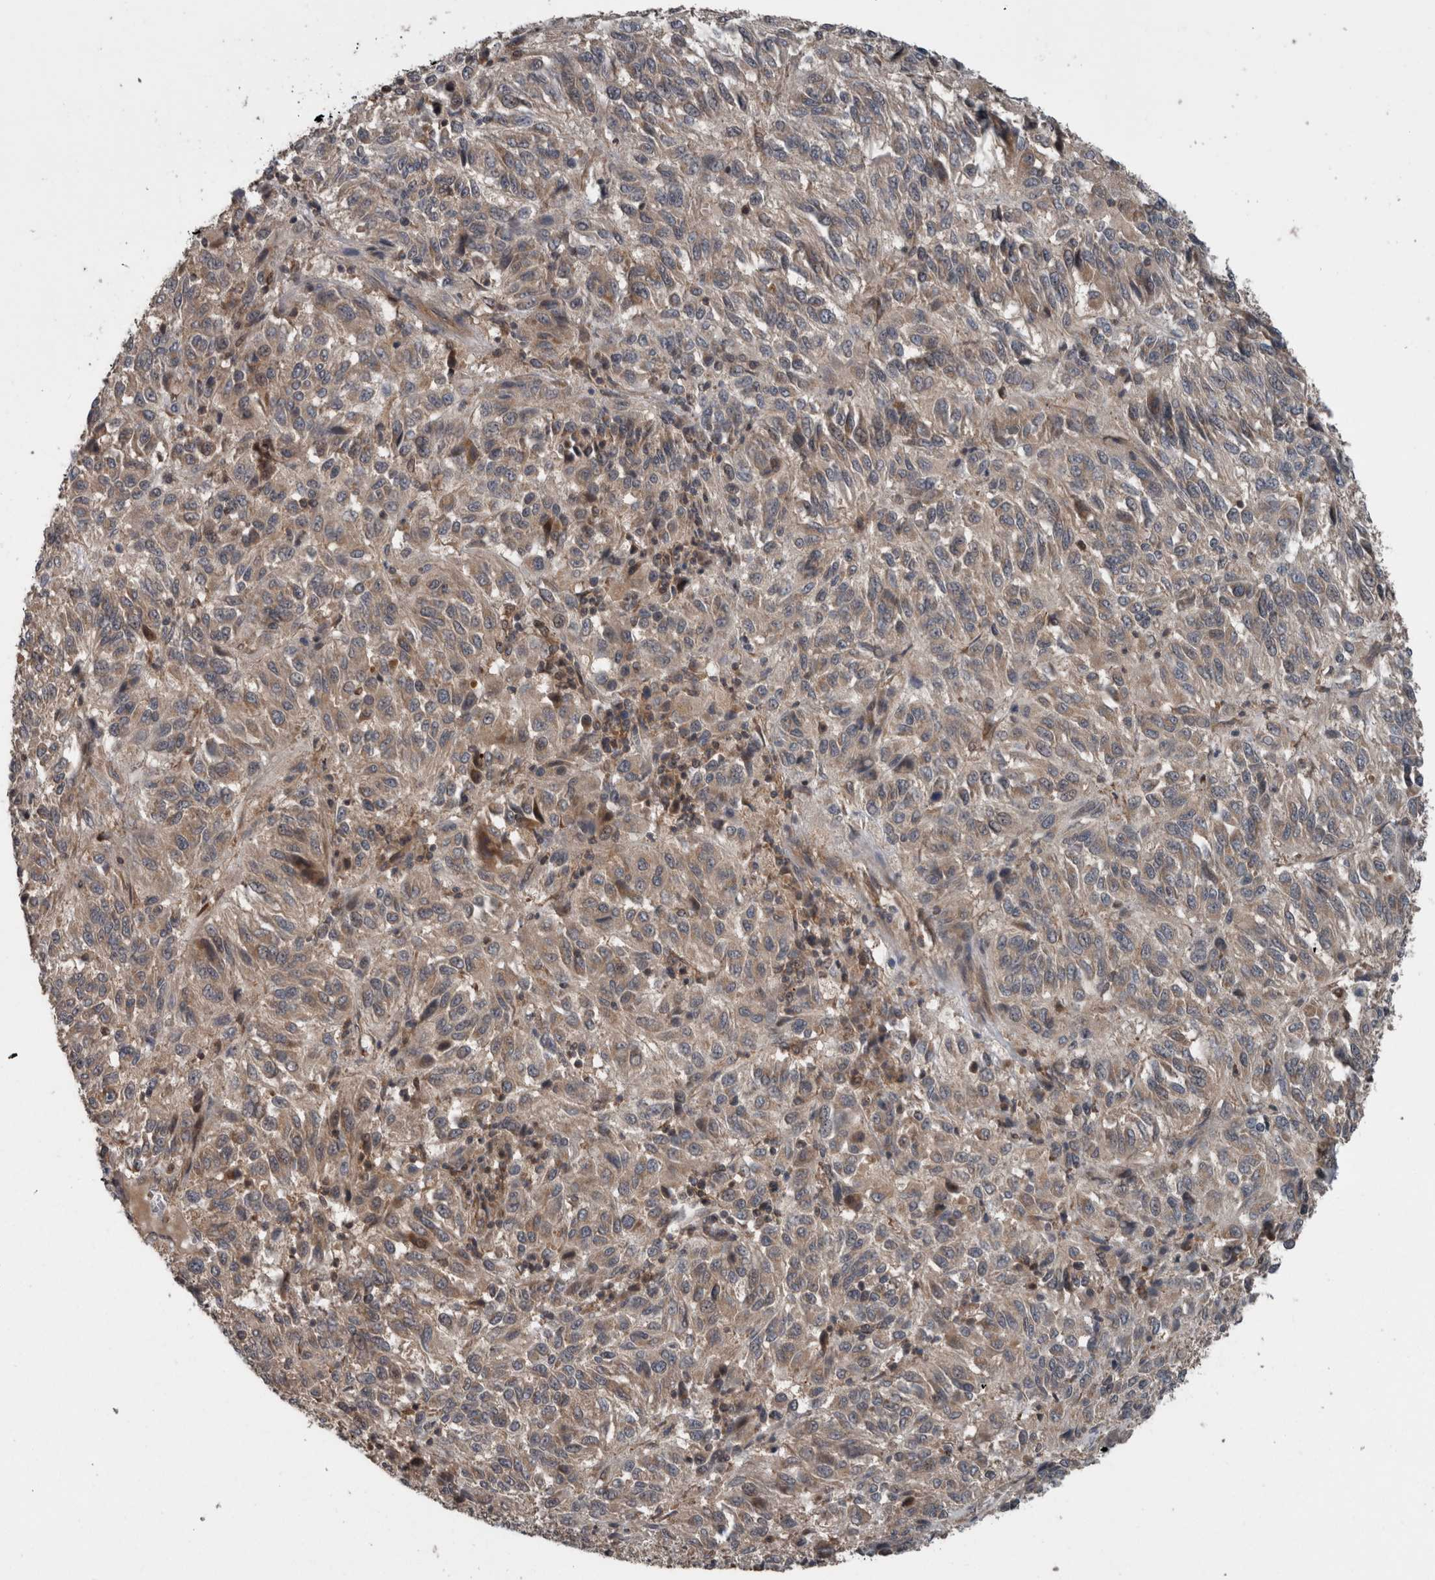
{"staining": {"intensity": "weak", "quantity": "25%-75%", "location": "cytoplasmic/membranous"}, "tissue": "melanoma", "cell_type": "Tumor cells", "image_type": "cancer", "snomed": [{"axis": "morphology", "description": "Malignant melanoma, Metastatic site"}, {"axis": "topography", "description": "Lung"}], "caption": "Tumor cells show low levels of weak cytoplasmic/membranous staining in approximately 25%-75% of cells in human malignant melanoma (metastatic site).", "gene": "RIOK3", "patient": {"sex": "male", "age": 64}}